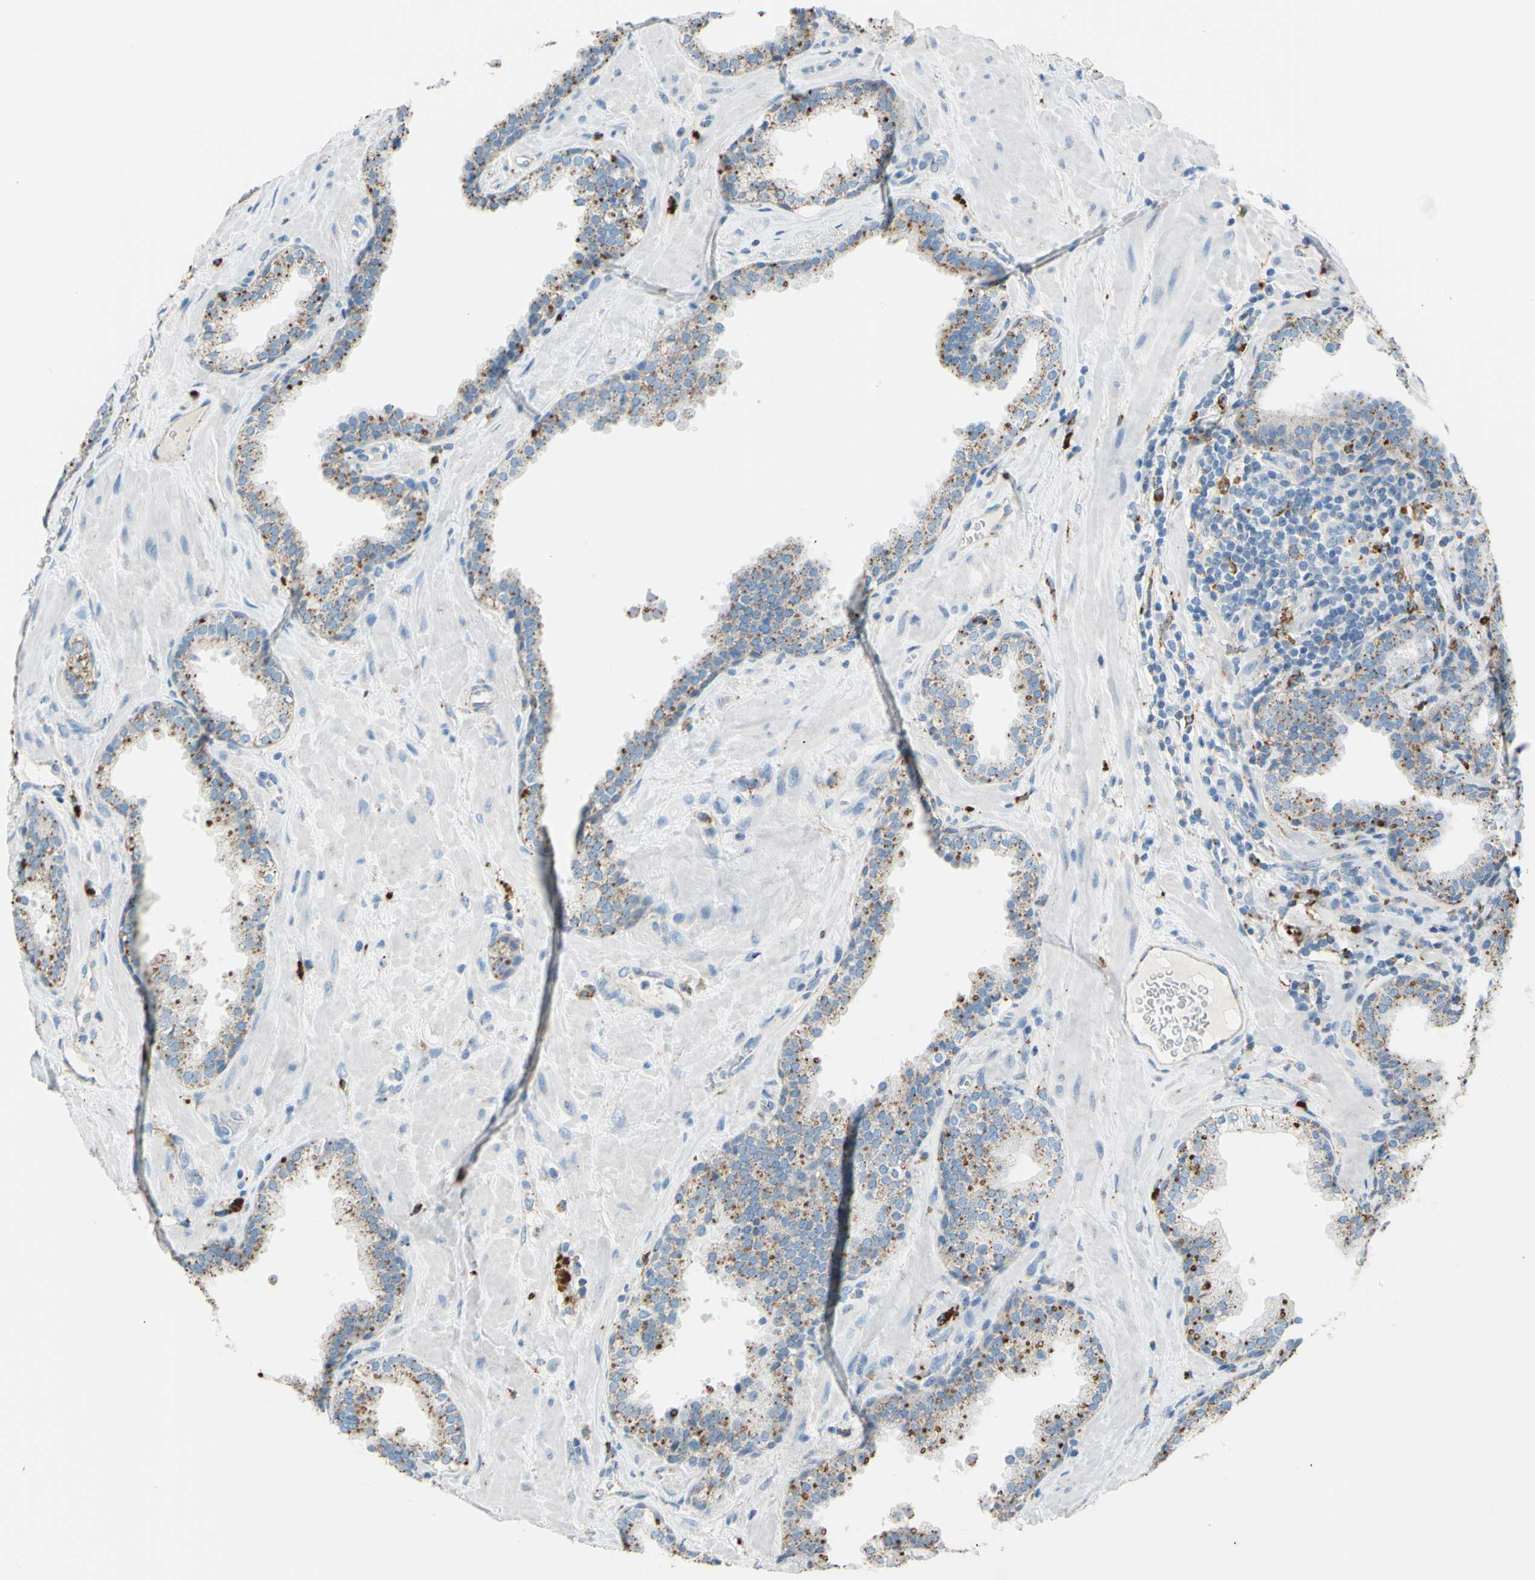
{"staining": {"intensity": "moderate", "quantity": ">75%", "location": "cytoplasmic/membranous"}, "tissue": "prostate", "cell_type": "Glandular cells", "image_type": "normal", "snomed": [{"axis": "morphology", "description": "Normal tissue, NOS"}, {"axis": "topography", "description": "Prostate"}], "caption": "IHC (DAB (3,3'-diaminobenzidine)) staining of normal prostate reveals moderate cytoplasmic/membranous protein expression in approximately >75% of glandular cells.", "gene": "CTSD", "patient": {"sex": "male", "age": 51}}